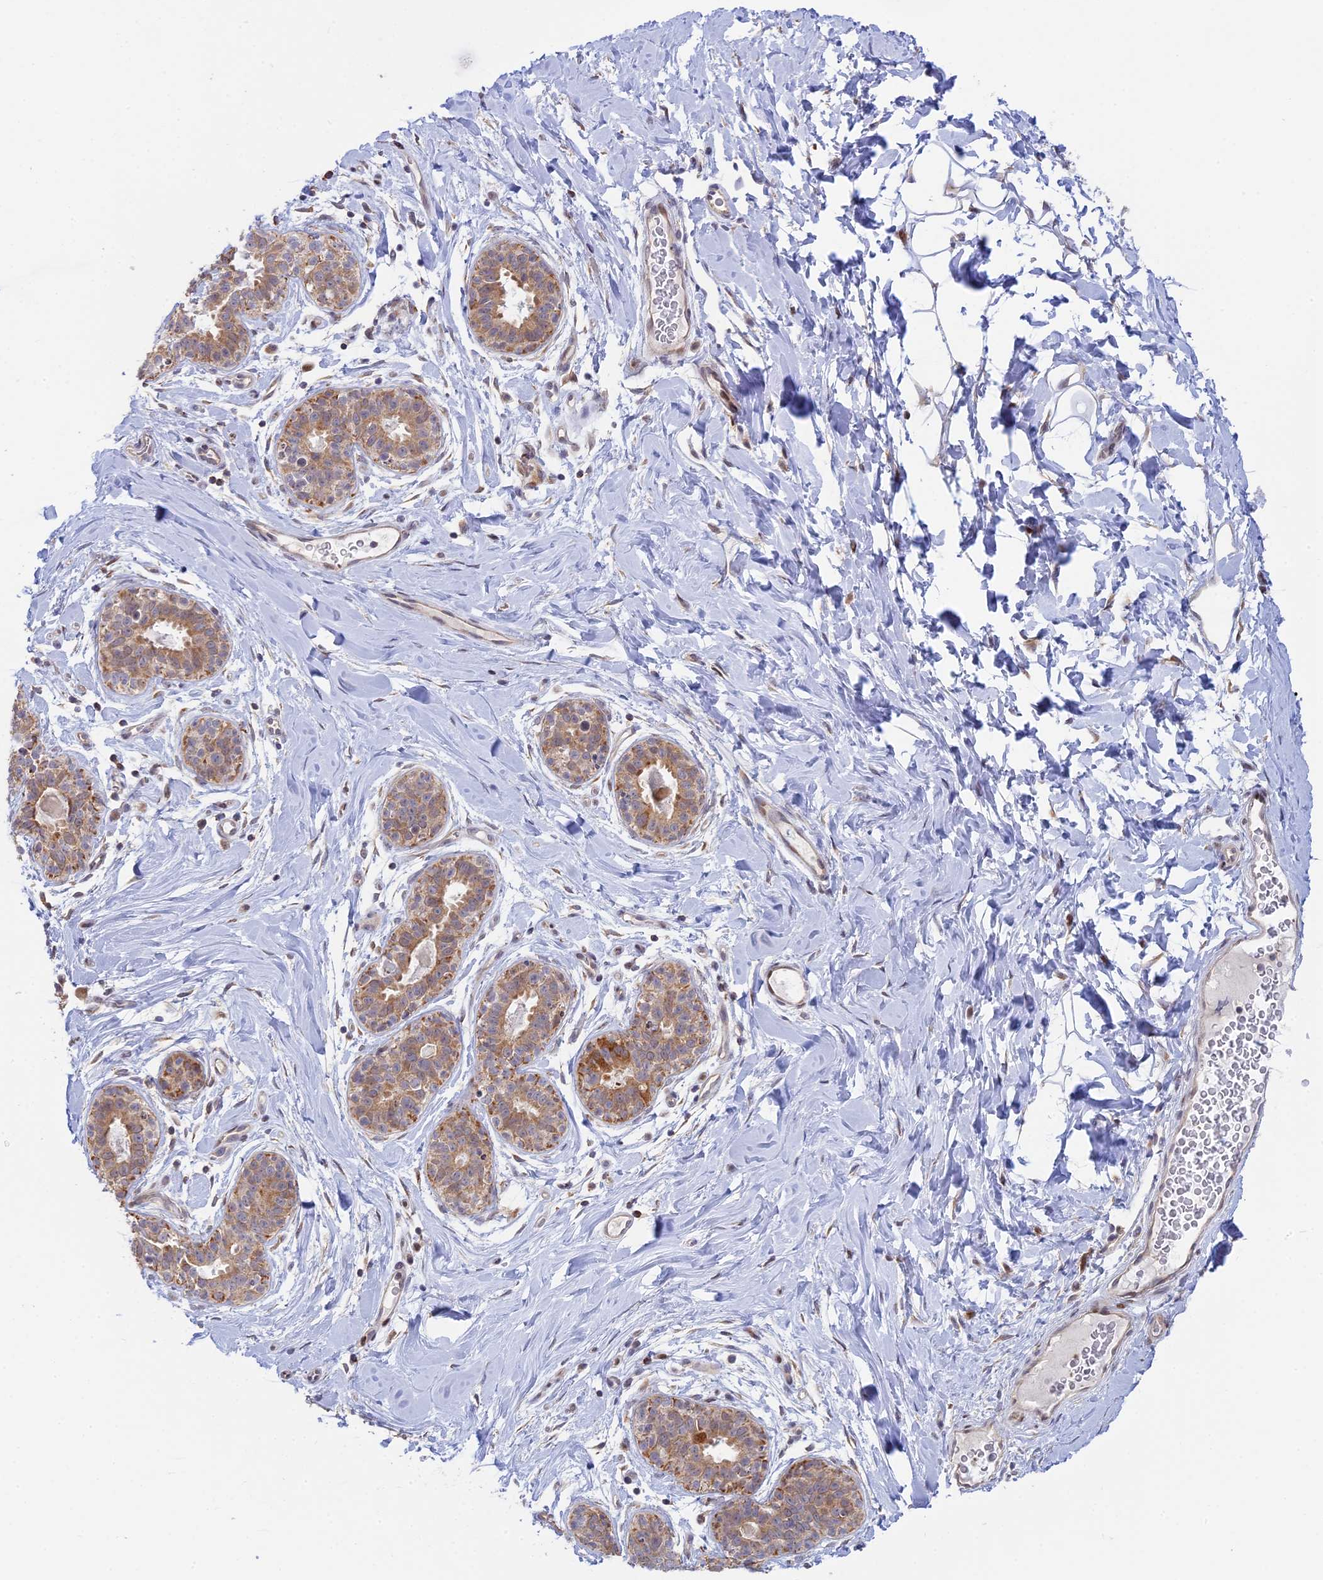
{"staining": {"intensity": "negative", "quantity": "none", "location": "none"}, "tissue": "adipose tissue", "cell_type": "Adipocytes", "image_type": "normal", "snomed": [{"axis": "morphology", "description": "Normal tissue, NOS"}, {"axis": "topography", "description": "Breast"}], "caption": "Immunohistochemistry image of unremarkable human adipose tissue stained for a protein (brown), which displays no positivity in adipocytes.", "gene": "GSKIP", "patient": {"sex": "female", "age": 26}}